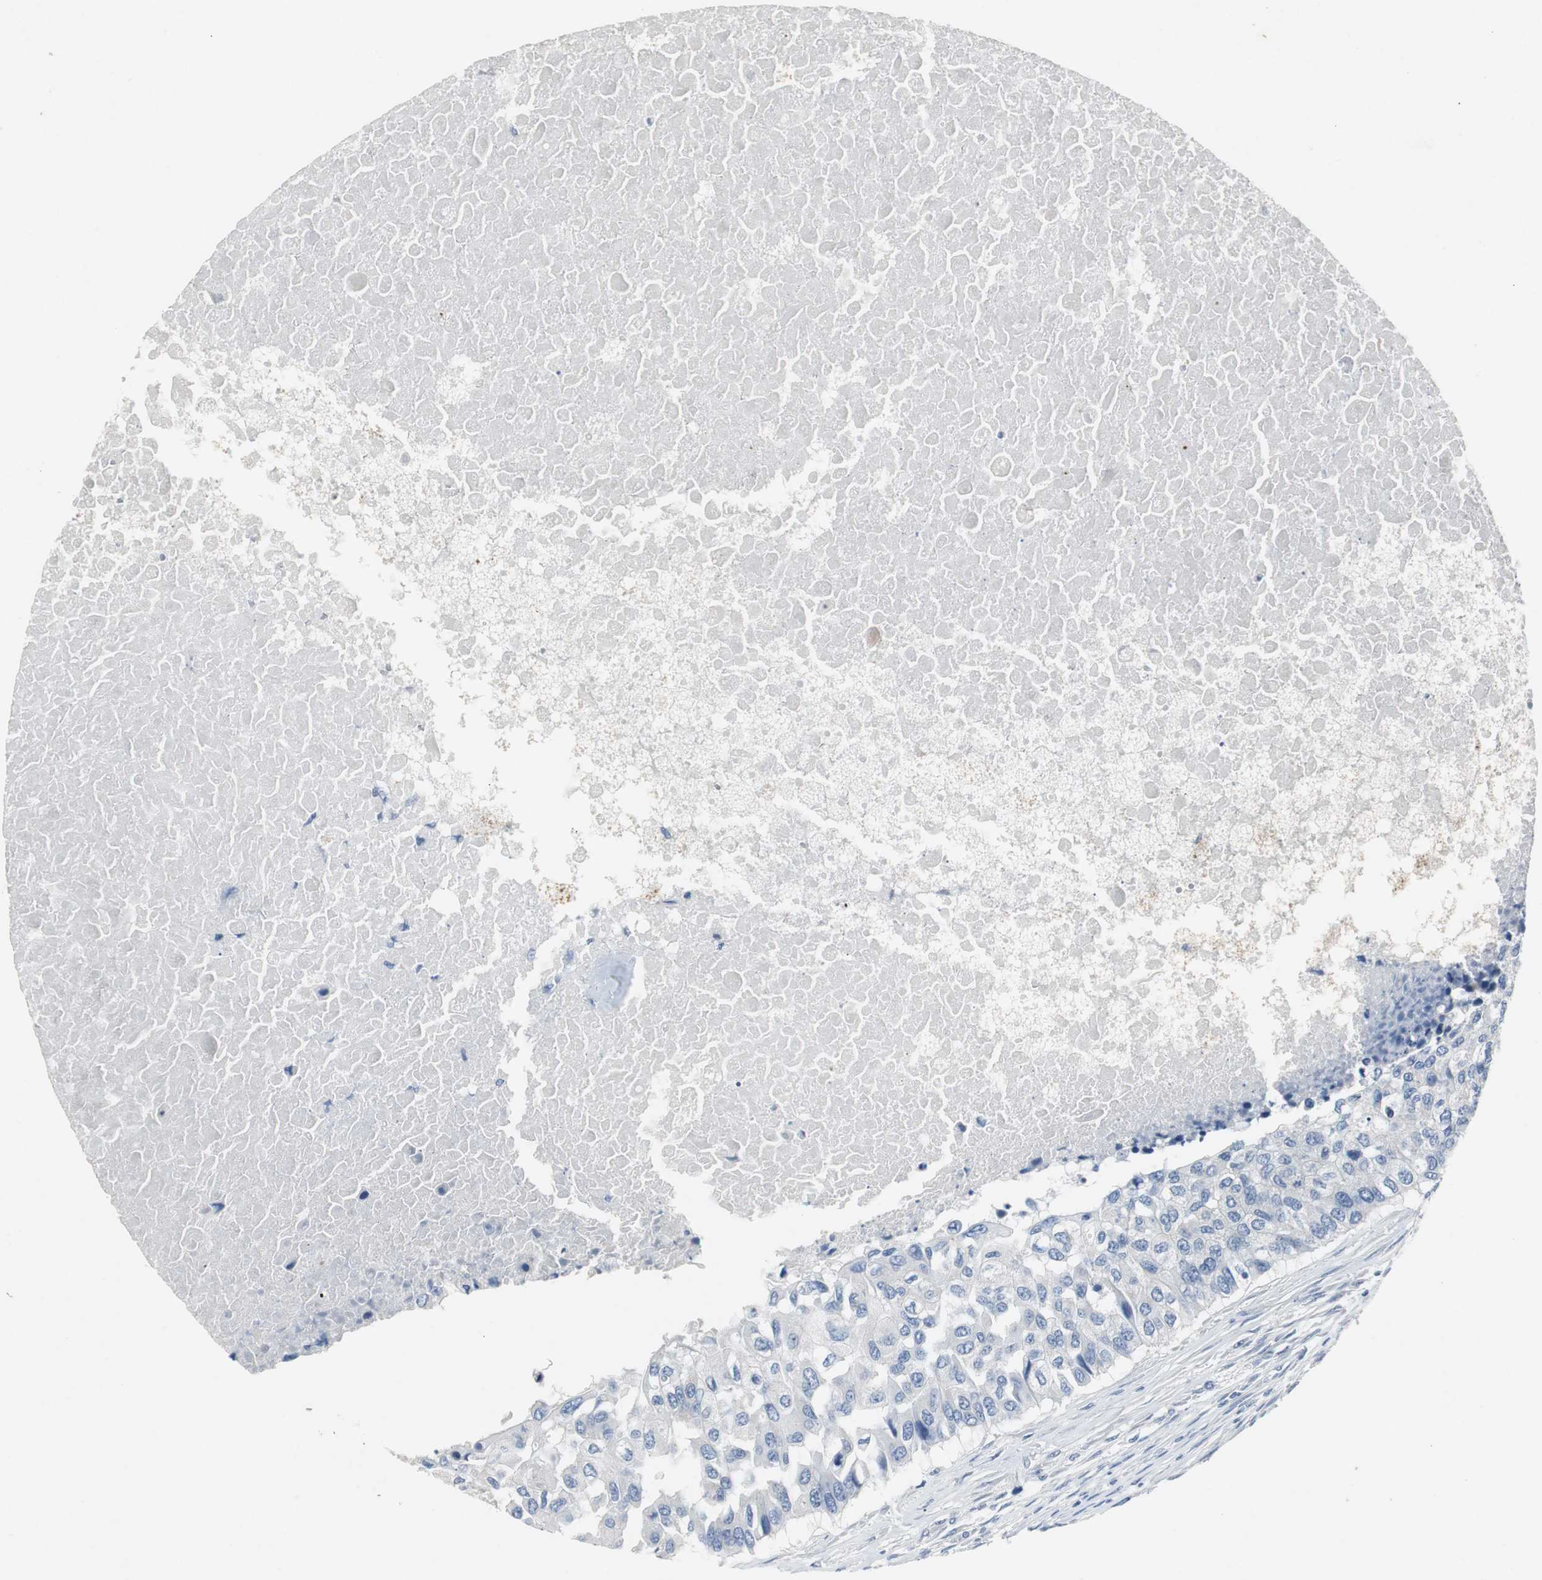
{"staining": {"intensity": "negative", "quantity": "none", "location": "none"}, "tissue": "breast cancer", "cell_type": "Tumor cells", "image_type": "cancer", "snomed": [{"axis": "morphology", "description": "Normal tissue, NOS"}, {"axis": "morphology", "description": "Duct carcinoma"}, {"axis": "topography", "description": "Breast"}], "caption": "IHC histopathology image of neoplastic tissue: breast cancer stained with DAB (3,3'-diaminobenzidine) demonstrates no significant protein expression in tumor cells.", "gene": "LRP2", "patient": {"sex": "female", "age": 49}}